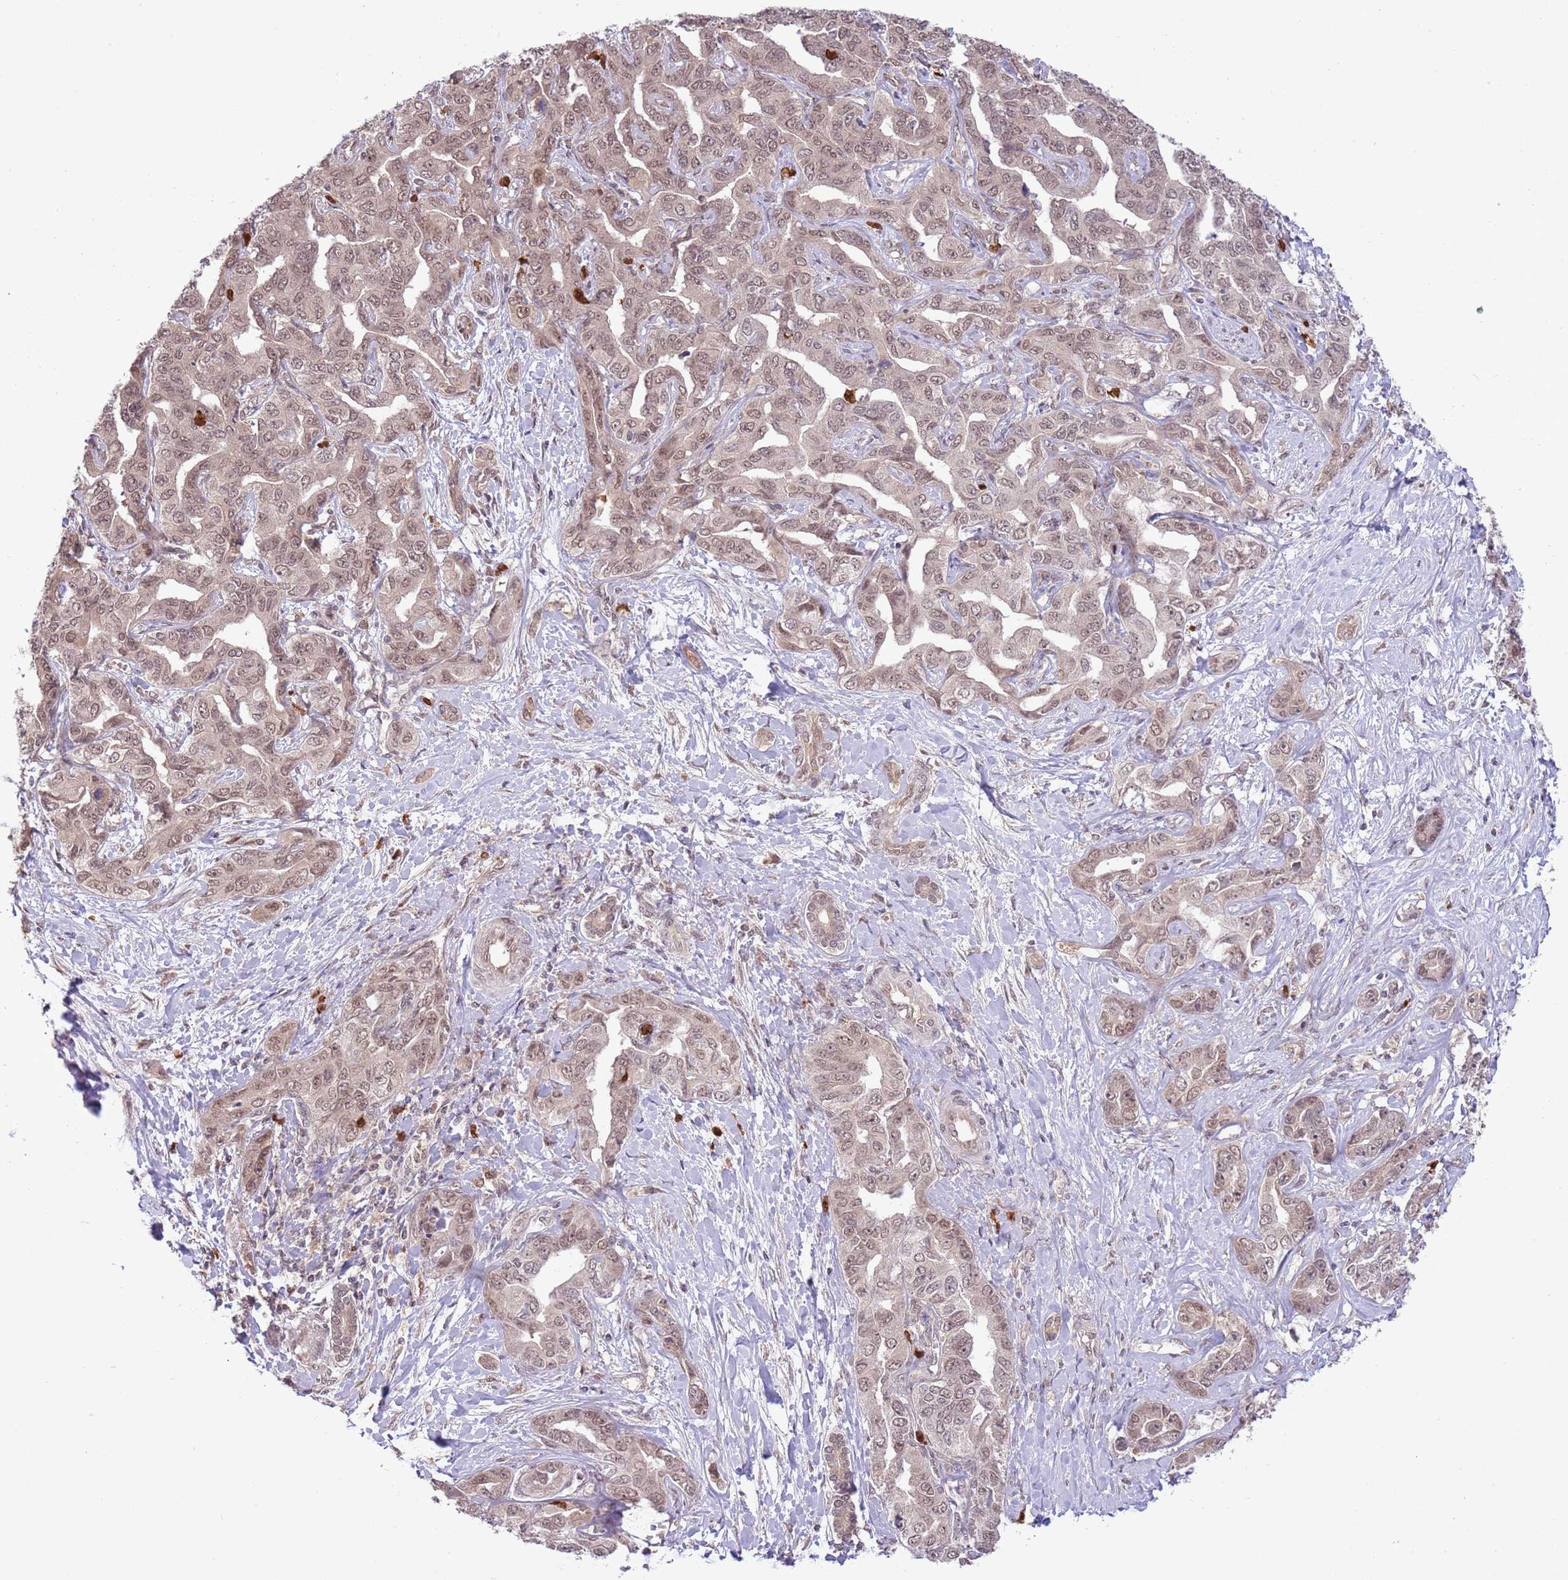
{"staining": {"intensity": "weak", "quantity": ">75%", "location": "cytoplasmic/membranous,nuclear"}, "tissue": "liver cancer", "cell_type": "Tumor cells", "image_type": "cancer", "snomed": [{"axis": "morphology", "description": "Cholangiocarcinoma"}, {"axis": "topography", "description": "Liver"}], "caption": "Immunohistochemistry of human liver cancer (cholangiocarcinoma) displays low levels of weak cytoplasmic/membranous and nuclear staining in about >75% of tumor cells. (DAB (3,3'-diaminobenzidine) IHC, brown staining for protein, blue staining for nuclei).", "gene": "AMIGO1", "patient": {"sex": "male", "age": 59}}